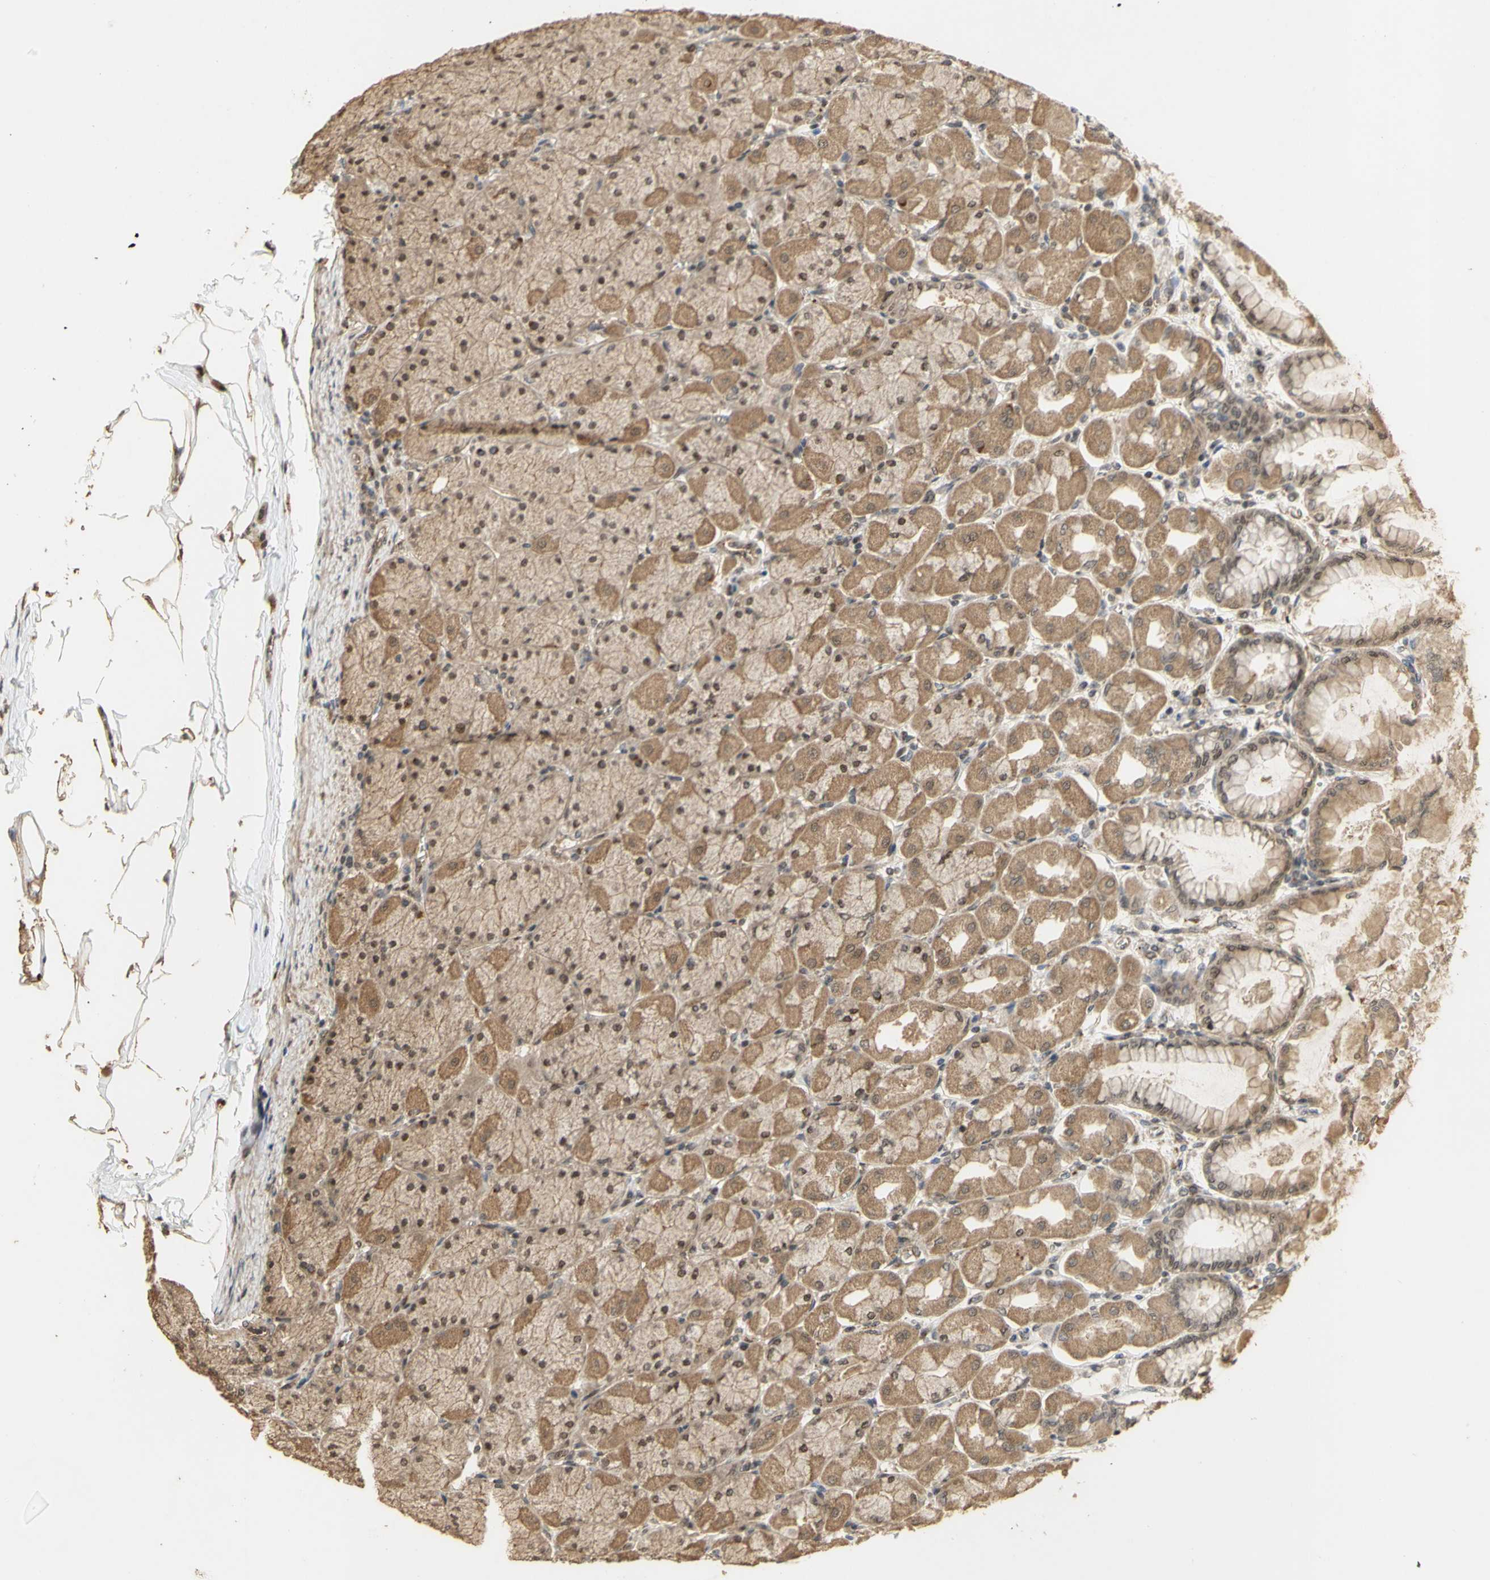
{"staining": {"intensity": "strong", "quantity": "25%-75%", "location": "cytoplasmic/membranous,nuclear"}, "tissue": "stomach", "cell_type": "Glandular cells", "image_type": "normal", "snomed": [{"axis": "morphology", "description": "Normal tissue, NOS"}, {"axis": "topography", "description": "Stomach, upper"}], "caption": "Immunohistochemical staining of normal human stomach shows high levels of strong cytoplasmic/membranous,nuclear expression in approximately 25%-75% of glandular cells.", "gene": "GTF2E2", "patient": {"sex": "female", "age": 56}}